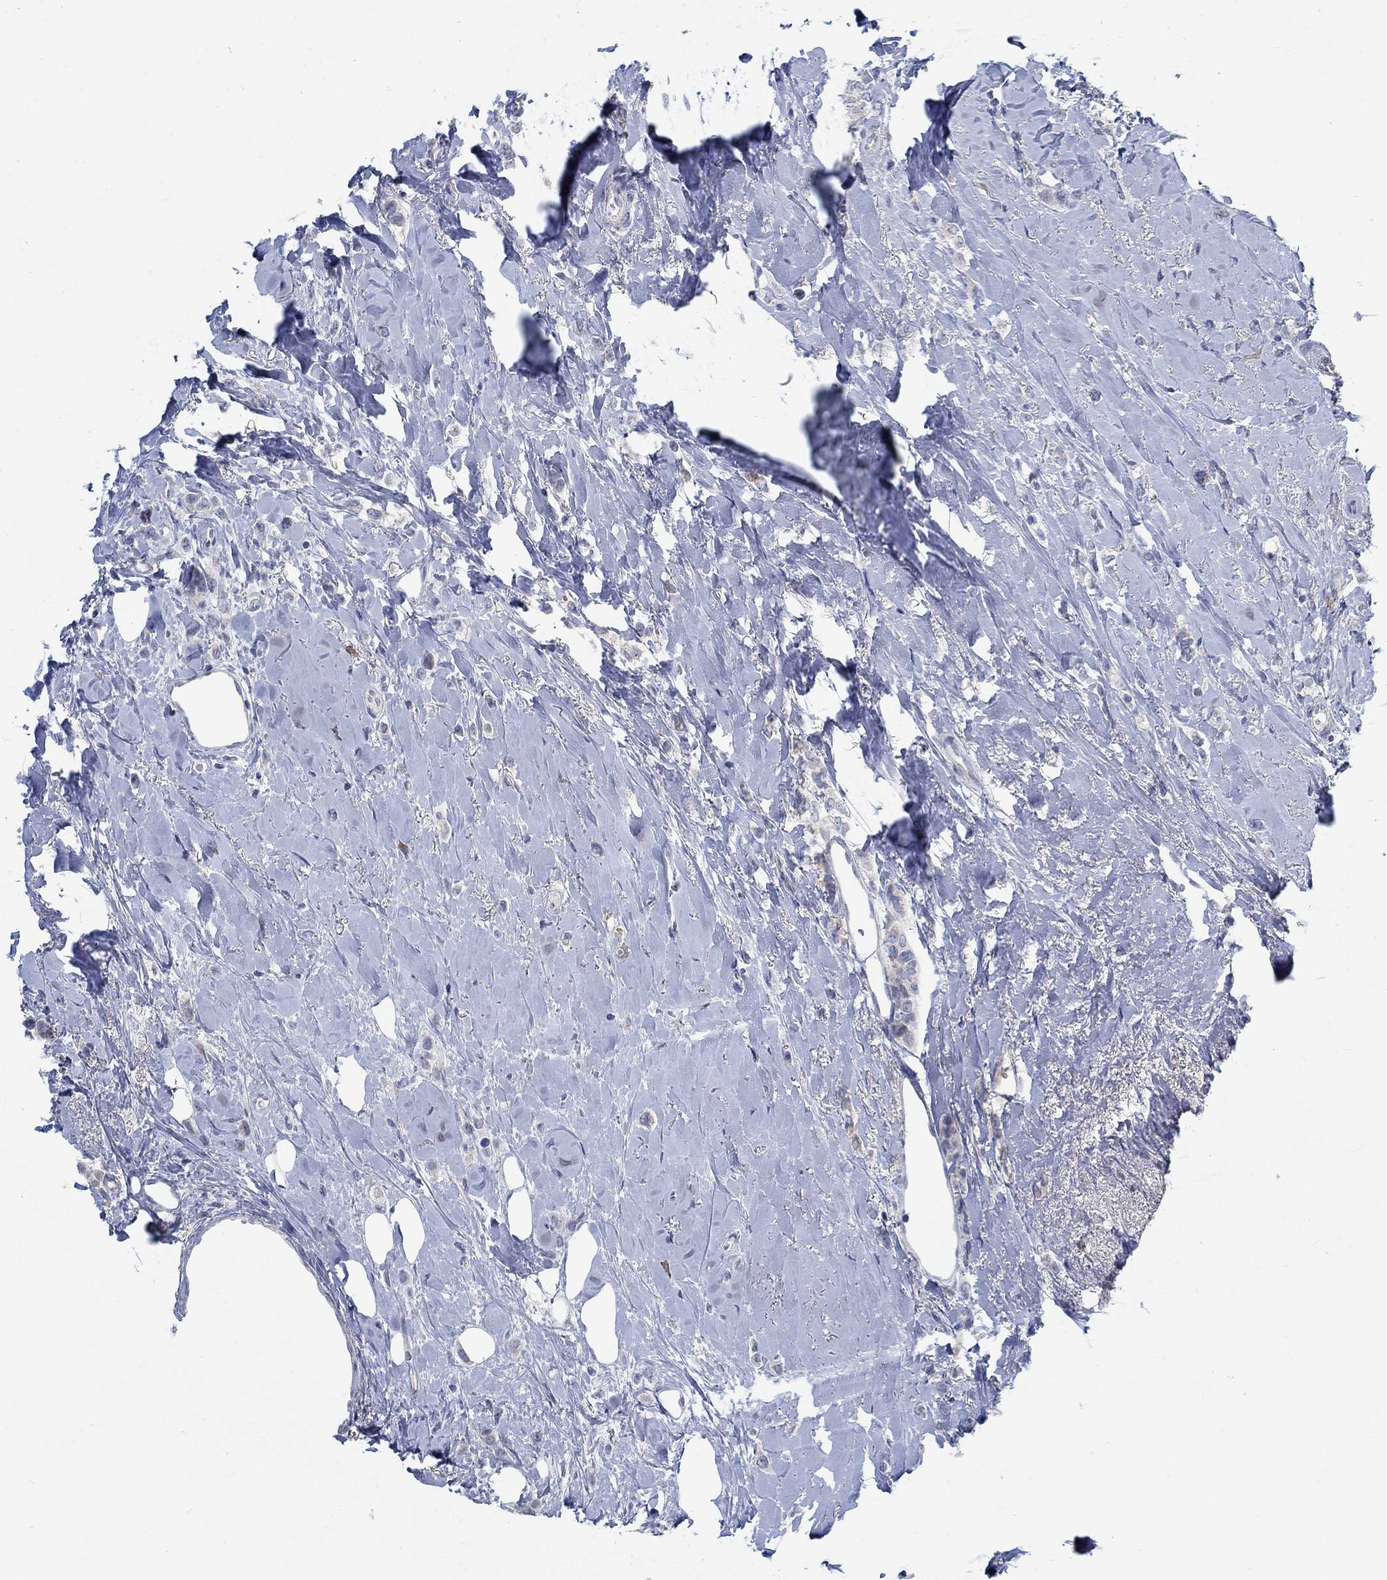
{"staining": {"intensity": "negative", "quantity": "none", "location": "none"}, "tissue": "breast cancer", "cell_type": "Tumor cells", "image_type": "cancer", "snomed": [{"axis": "morphology", "description": "Lobular carcinoma"}, {"axis": "topography", "description": "Breast"}], "caption": "The histopathology image exhibits no significant expression in tumor cells of breast lobular carcinoma.", "gene": "TEKT4", "patient": {"sex": "female", "age": 66}}